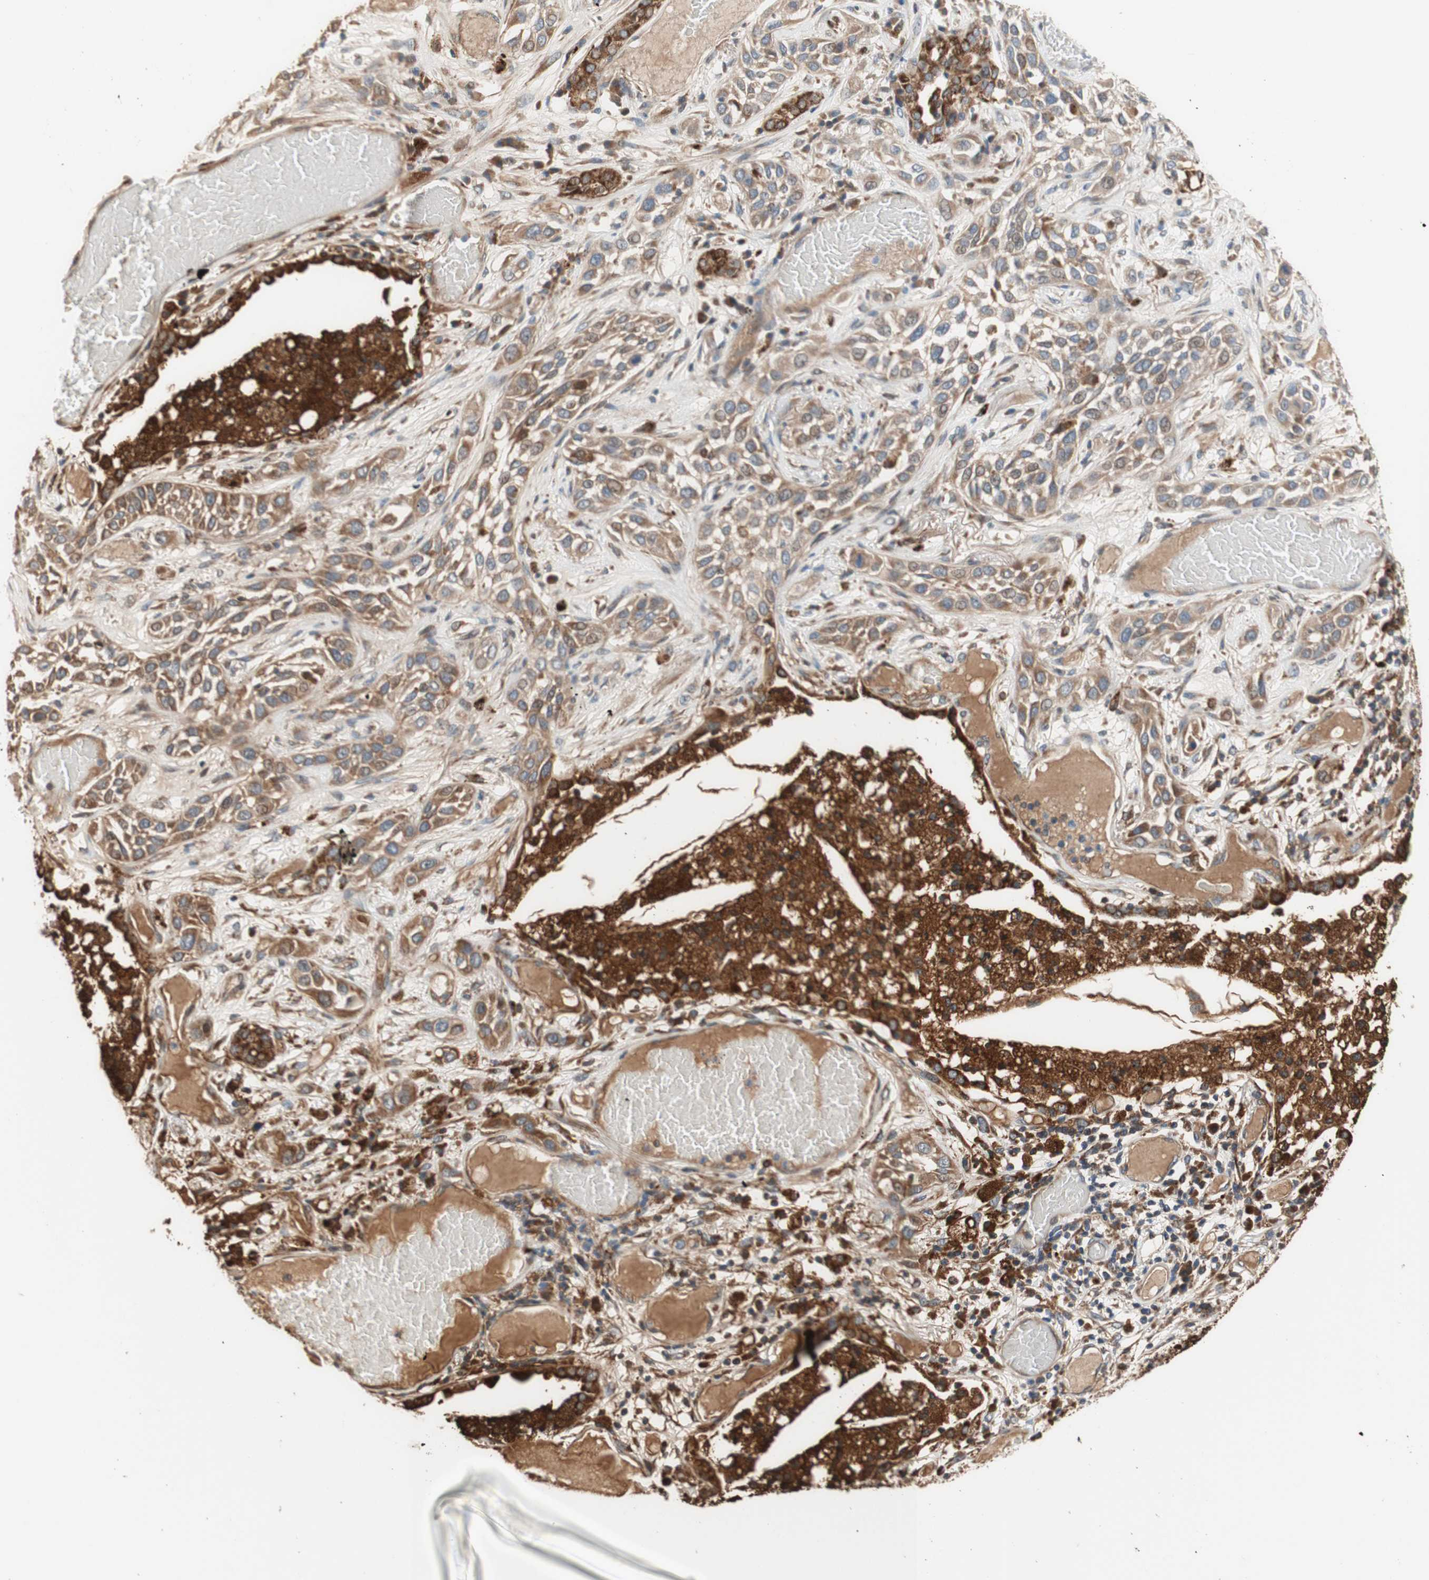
{"staining": {"intensity": "moderate", "quantity": ">75%", "location": "cytoplasmic/membranous"}, "tissue": "lung cancer", "cell_type": "Tumor cells", "image_type": "cancer", "snomed": [{"axis": "morphology", "description": "Squamous cell carcinoma, NOS"}, {"axis": "topography", "description": "Lung"}], "caption": "IHC of human lung cancer (squamous cell carcinoma) reveals medium levels of moderate cytoplasmic/membranous positivity in approximately >75% of tumor cells.", "gene": "PTPN21", "patient": {"sex": "male", "age": 71}}